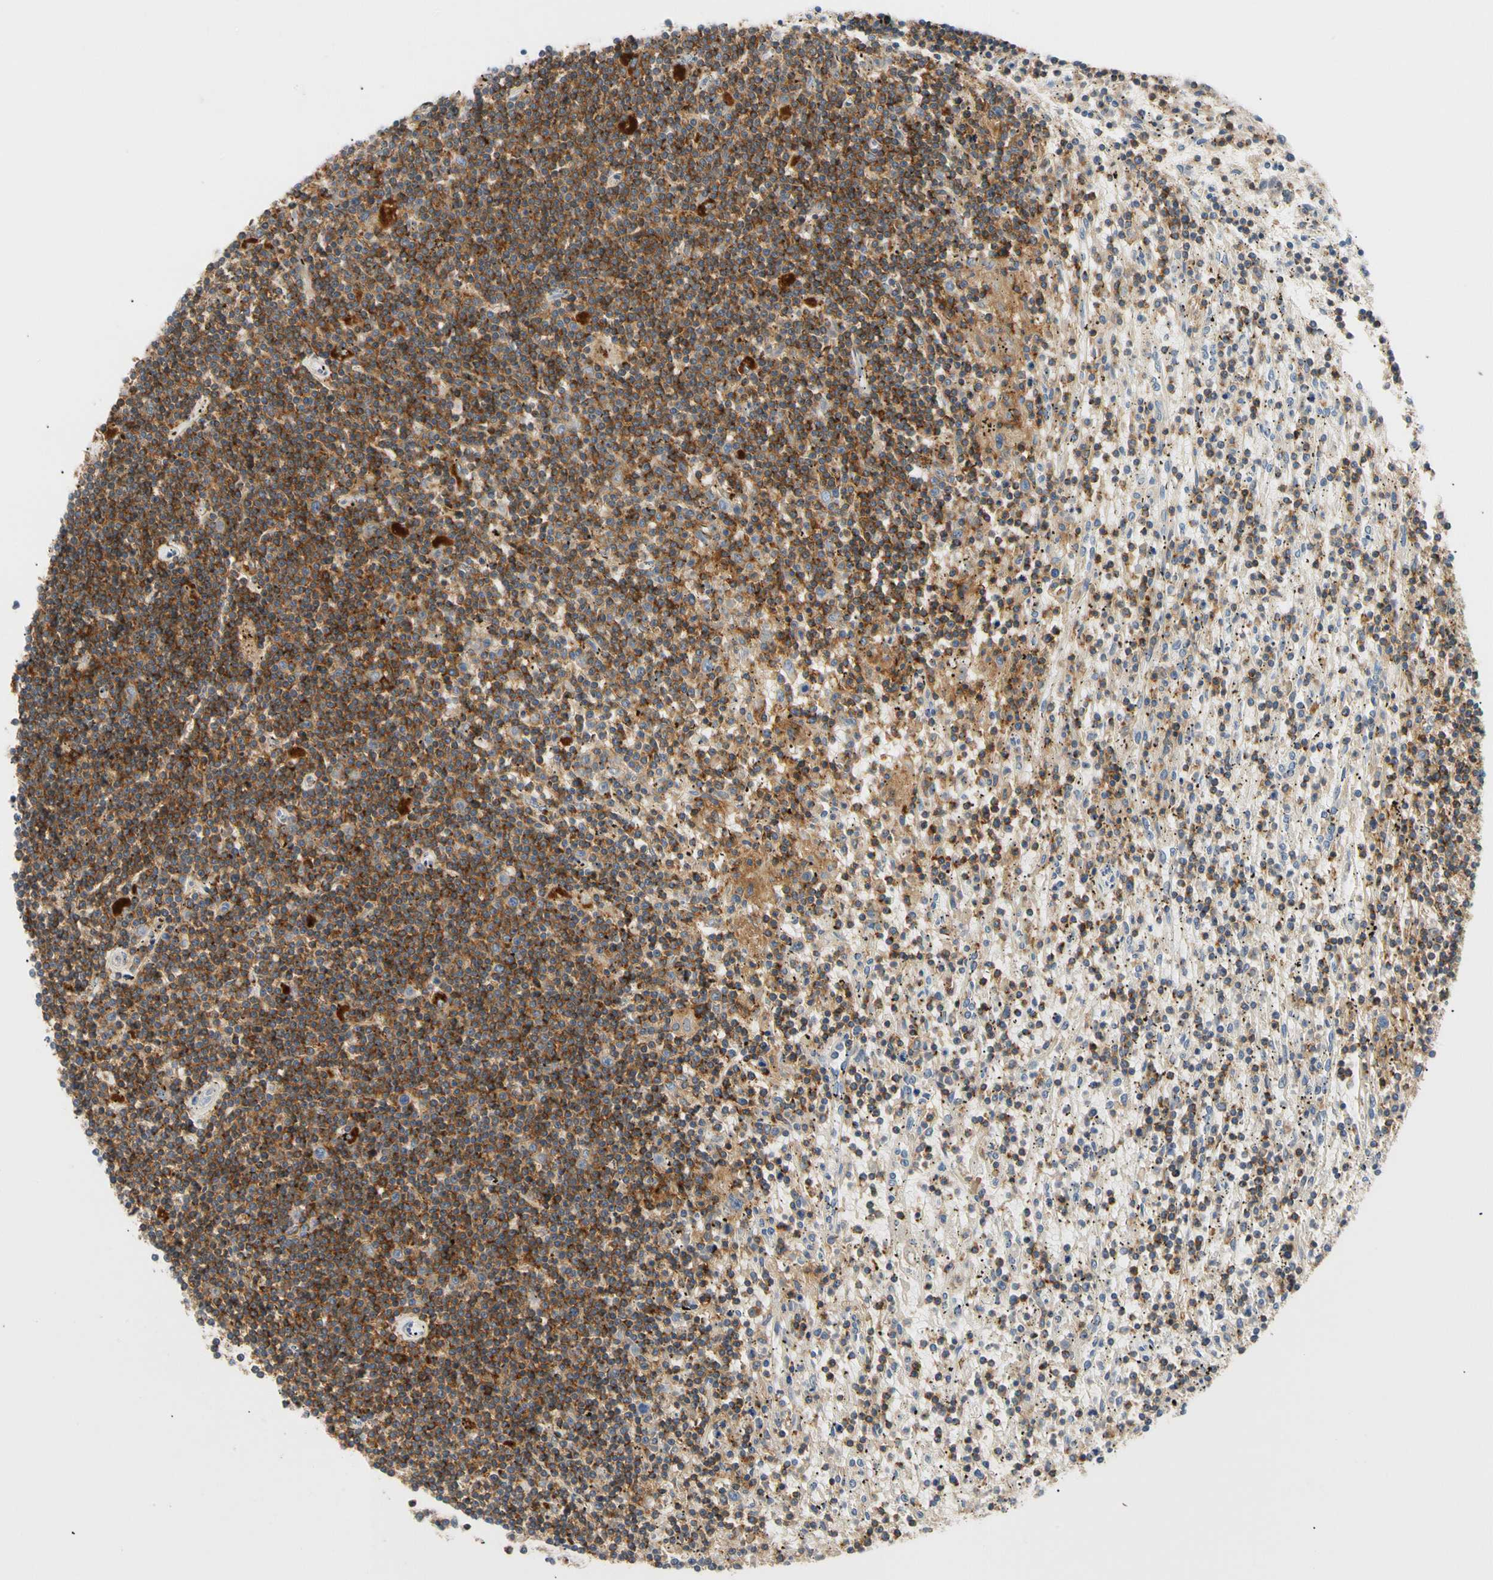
{"staining": {"intensity": "strong", "quantity": ">75%", "location": "cytoplasmic/membranous"}, "tissue": "lymphoma", "cell_type": "Tumor cells", "image_type": "cancer", "snomed": [{"axis": "morphology", "description": "Malignant lymphoma, non-Hodgkin's type, Low grade"}, {"axis": "topography", "description": "Spleen"}], "caption": "IHC histopathology image of human lymphoma stained for a protein (brown), which reveals high levels of strong cytoplasmic/membranous expression in about >75% of tumor cells.", "gene": "TNFRSF18", "patient": {"sex": "male", "age": 76}}